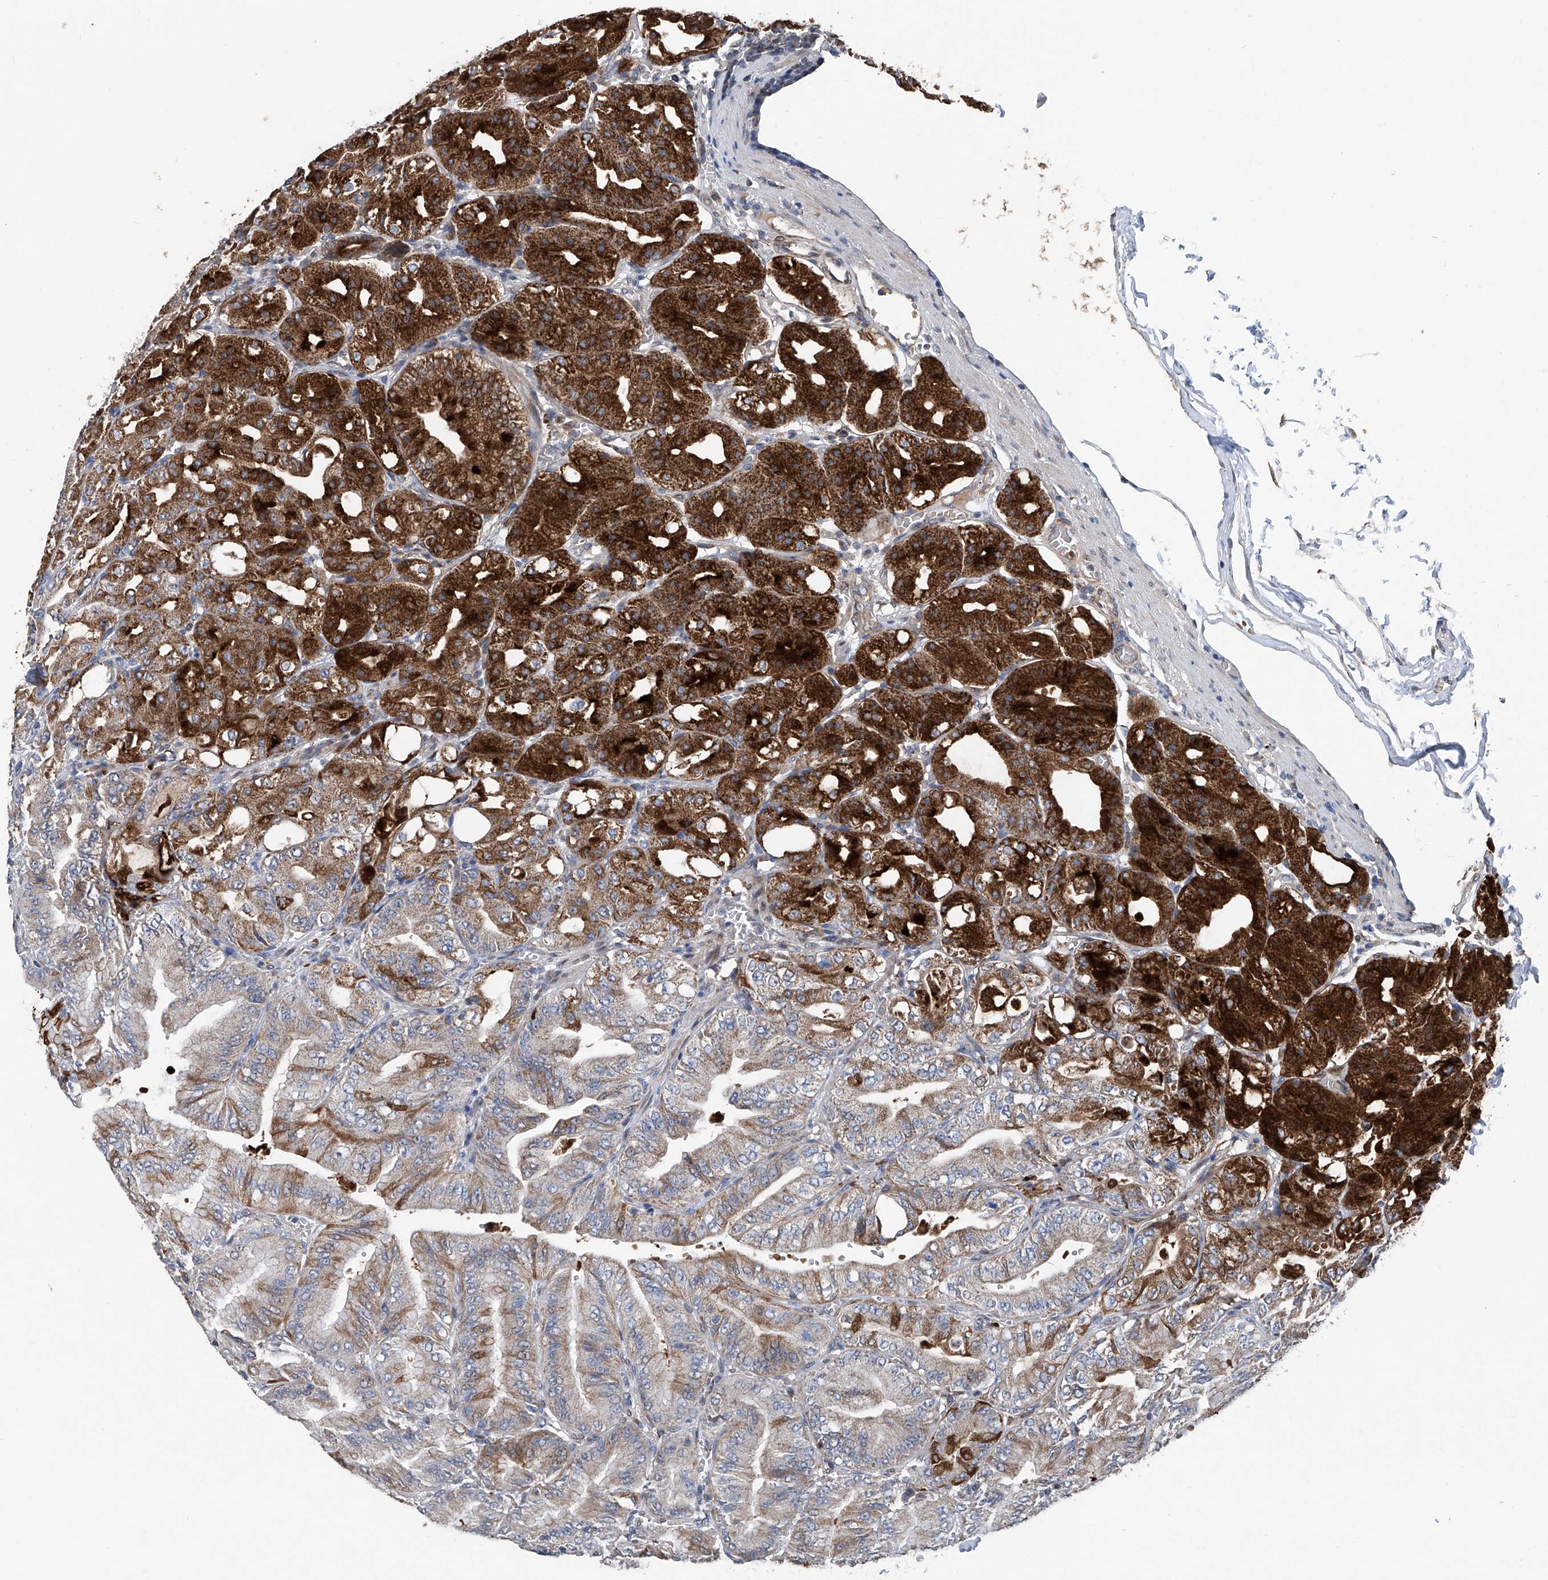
{"staining": {"intensity": "strong", "quantity": ">75%", "location": "cytoplasmic/membranous"}, "tissue": "stomach", "cell_type": "Glandular cells", "image_type": "normal", "snomed": [{"axis": "morphology", "description": "Normal tissue, NOS"}, {"axis": "topography", "description": "Stomach, lower"}], "caption": "Stomach stained for a protein (brown) displays strong cytoplasmic/membranous positive positivity in approximately >75% of glandular cells.", "gene": "BCKDHB", "patient": {"sex": "male", "age": 71}}